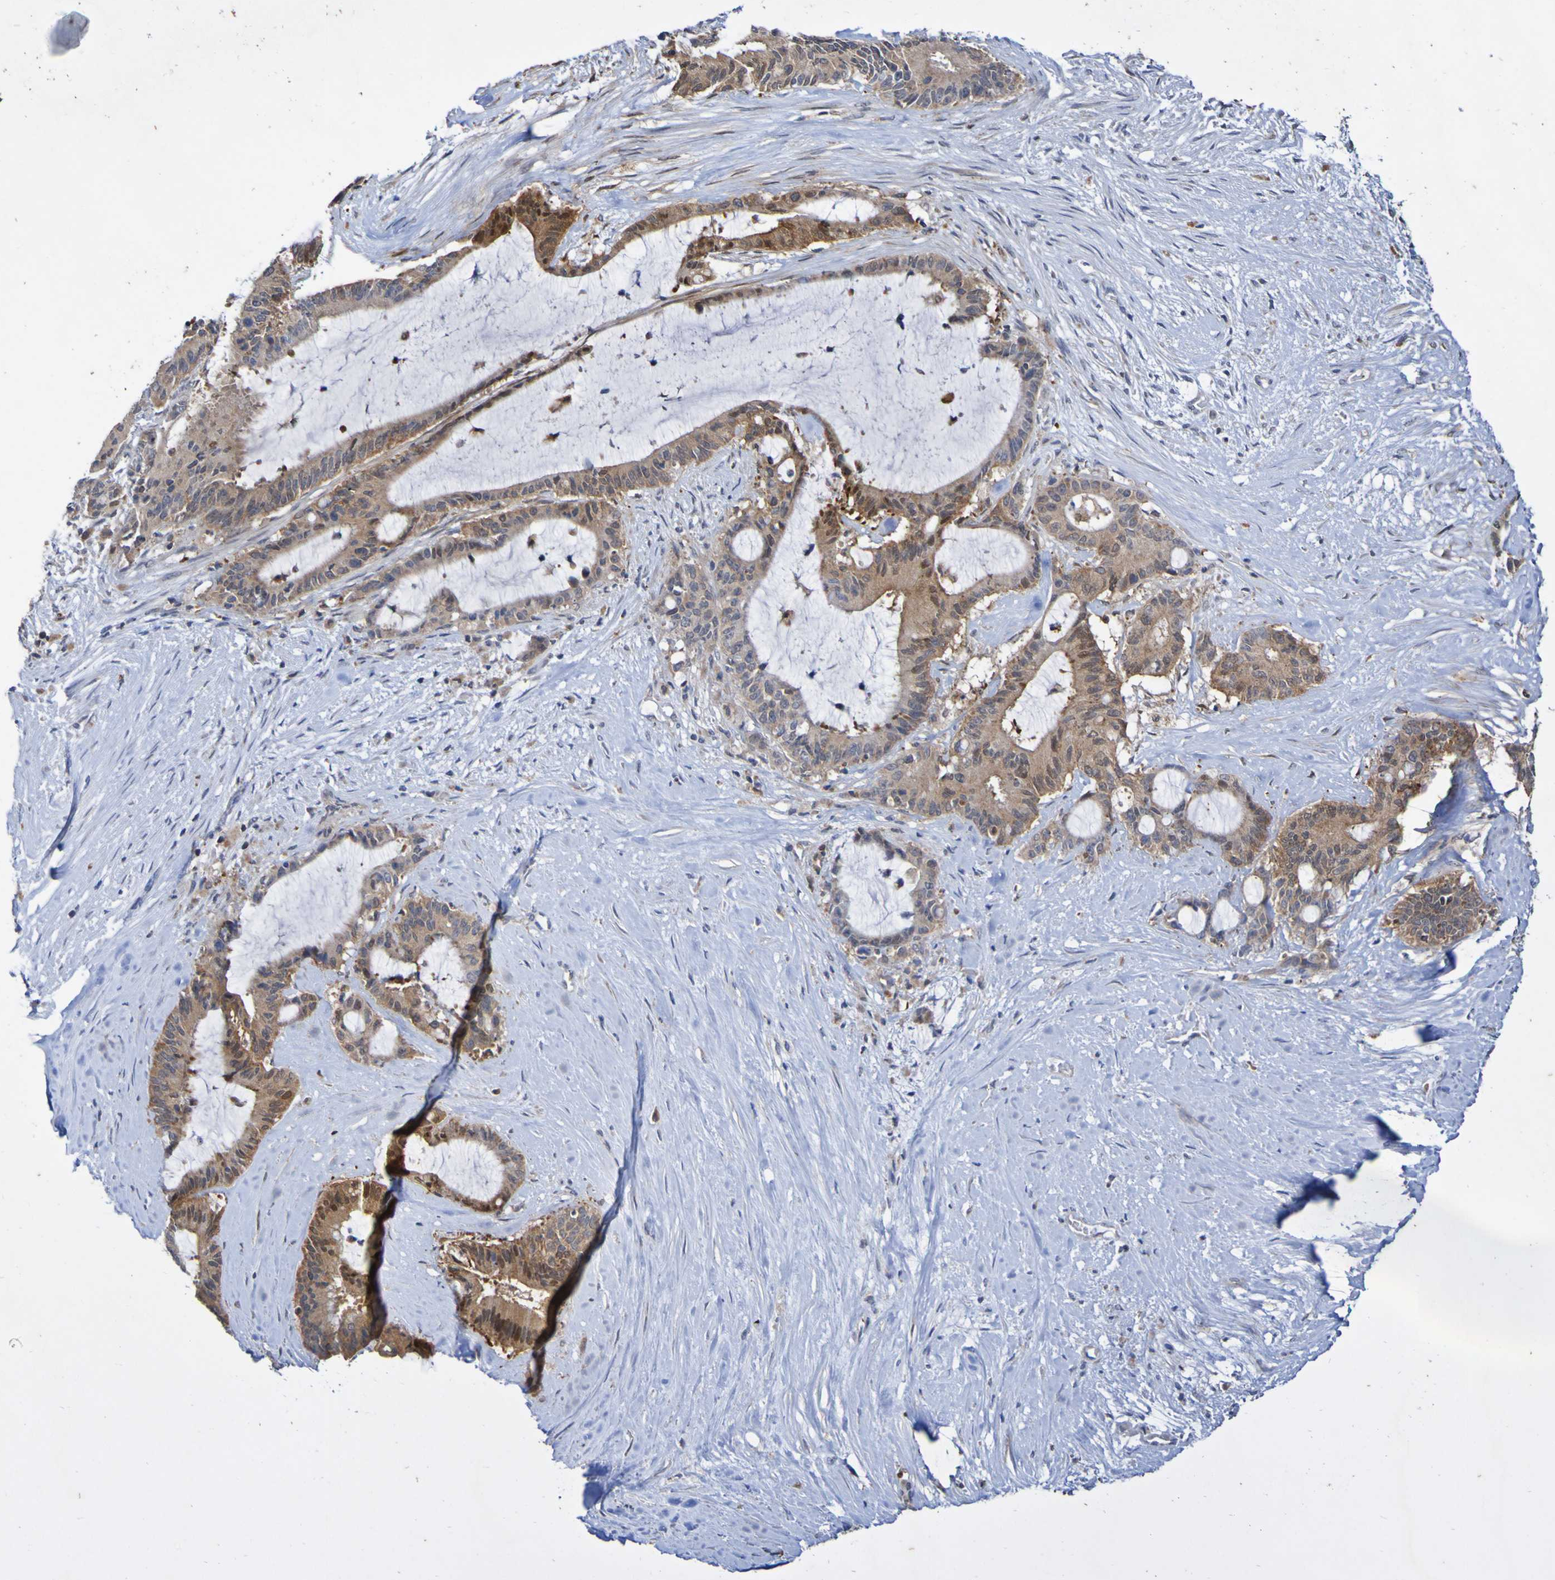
{"staining": {"intensity": "moderate", "quantity": ">75%", "location": "cytoplasmic/membranous,nuclear"}, "tissue": "liver cancer", "cell_type": "Tumor cells", "image_type": "cancer", "snomed": [{"axis": "morphology", "description": "Cholangiocarcinoma"}, {"axis": "topography", "description": "Liver"}], "caption": "Tumor cells display medium levels of moderate cytoplasmic/membranous and nuclear staining in about >75% of cells in human cholangiocarcinoma (liver).", "gene": "C3orf18", "patient": {"sex": "female", "age": 73}}